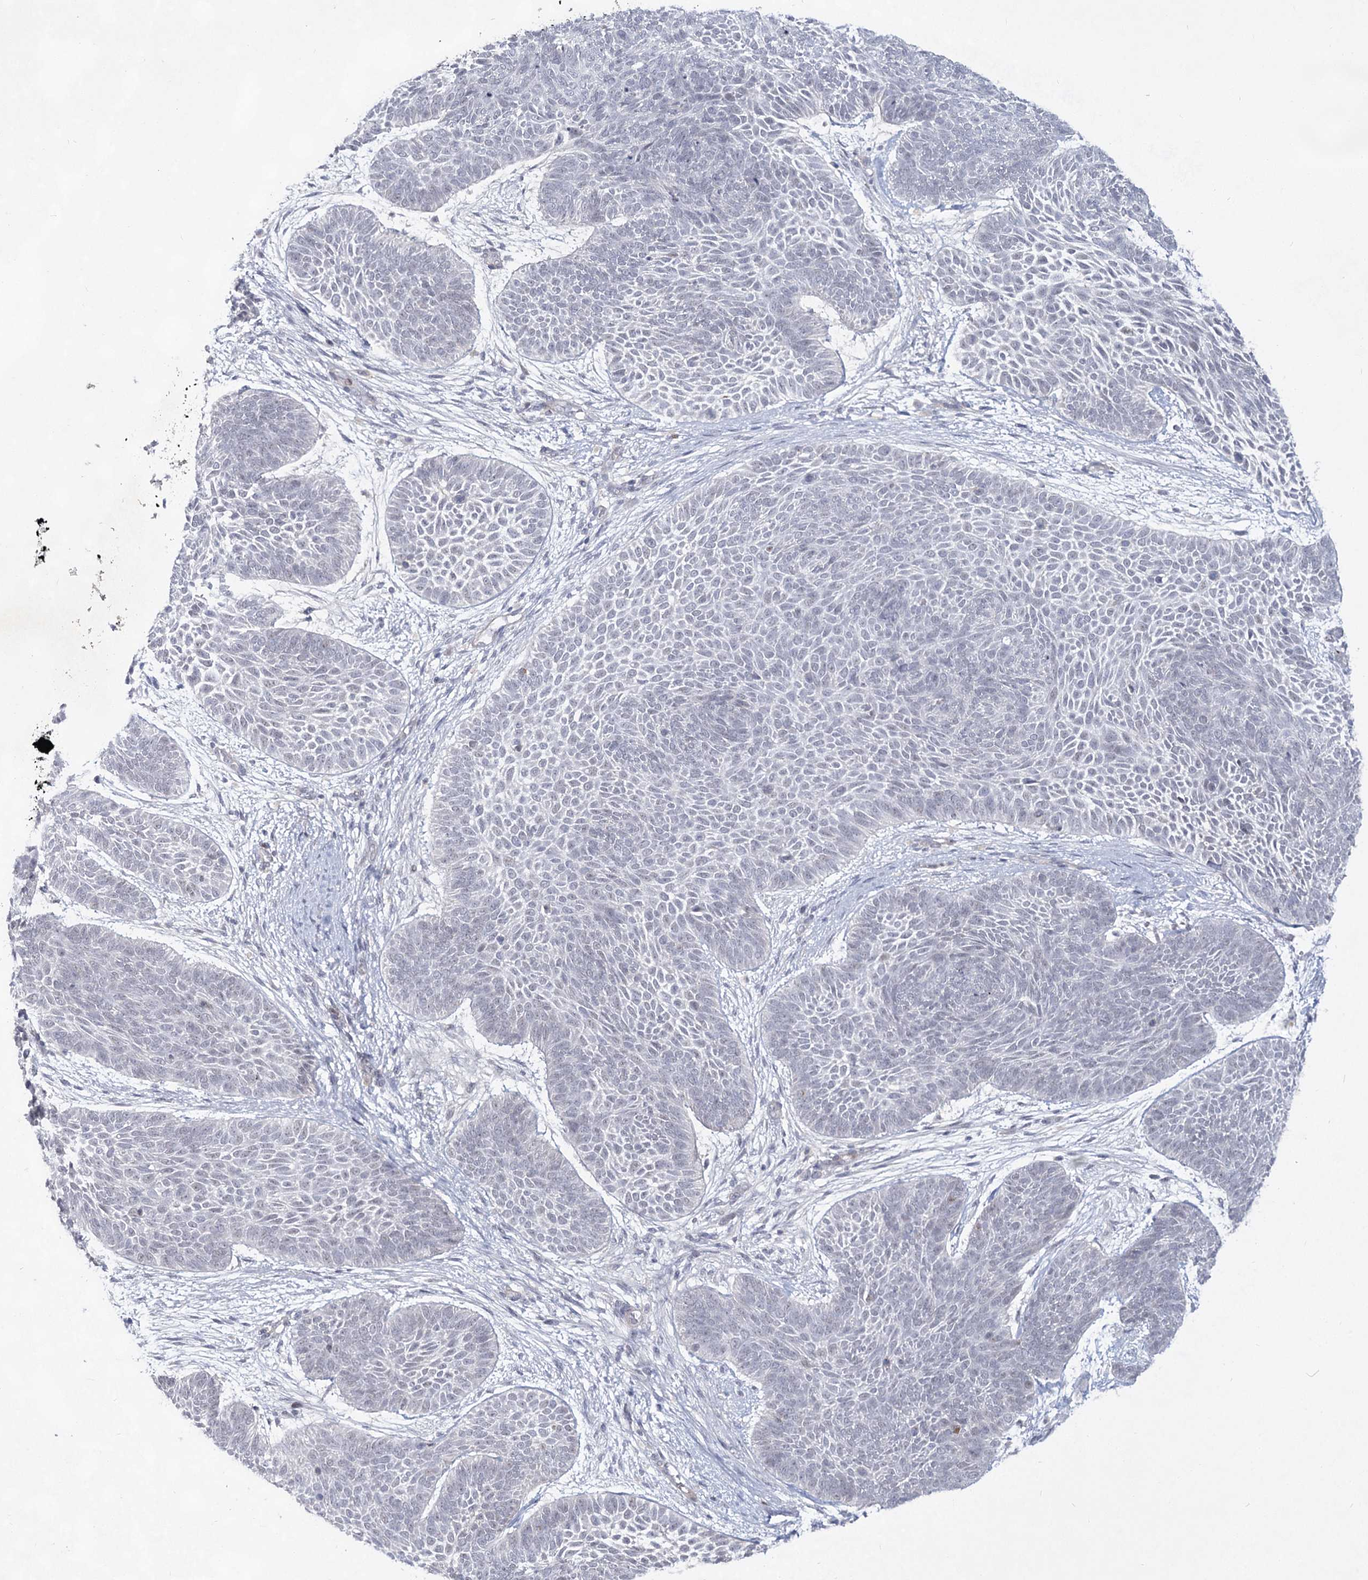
{"staining": {"intensity": "negative", "quantity": "none", "location": "none"}, "tissue": "skin cancer", "cell_type": "Tumor cells", "image_type": "cancer", "snomed": [{"axis": "morphology", "description": "Basal cell carcinoma"}, {"axis": "topography", "description": "Skin"}], "caption": "Basal cell carcinoma (skin) stained for a protein using IHC displays no expression tumor cells.", "gene": "ATL2", "patient": {"sex": "male", "age": 85}}